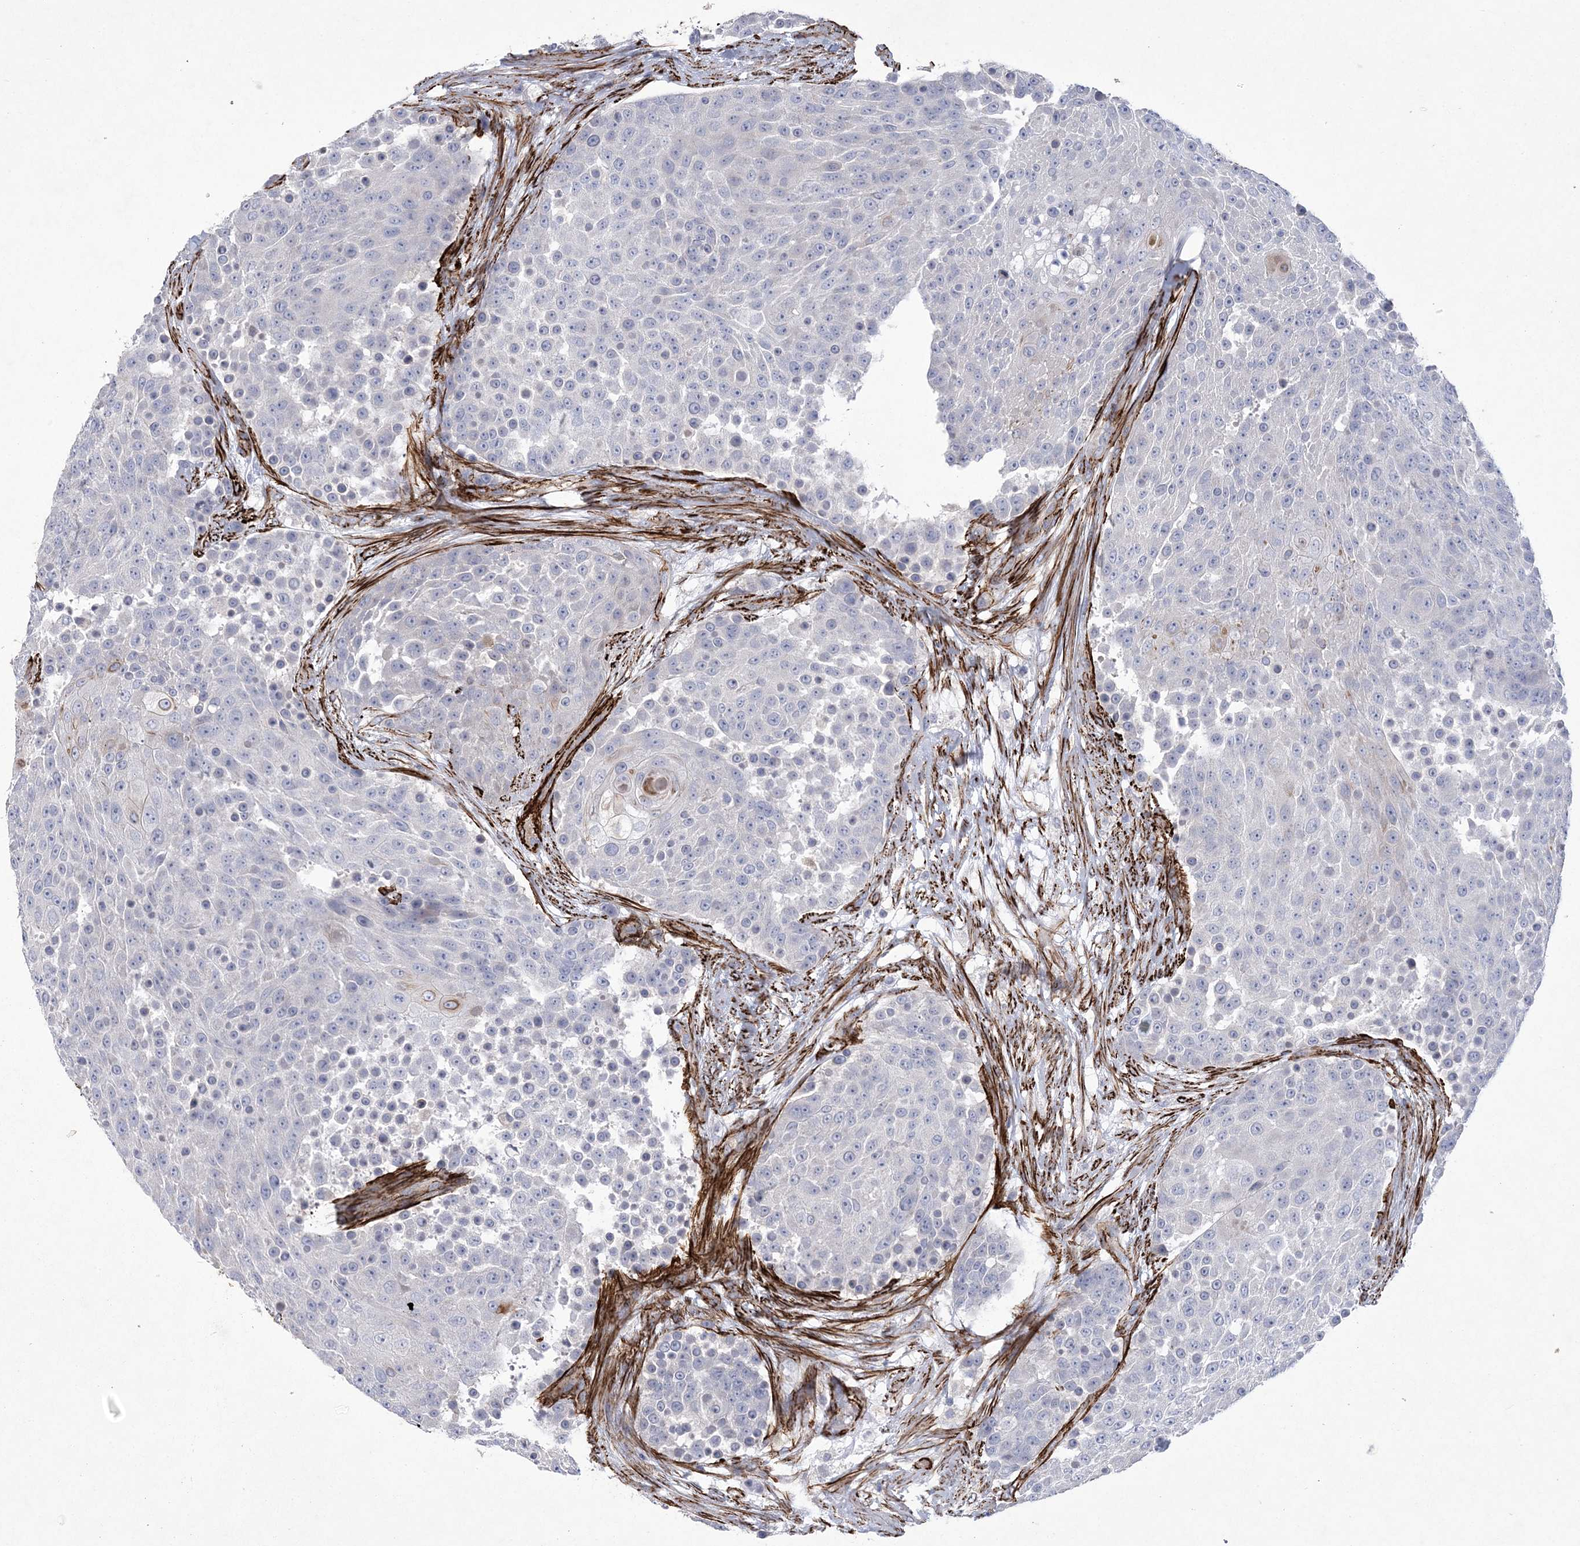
{"staining": {"intensity": "negative", "quantity": "none", "location": "none"}, "tissue": "urothelial cancer", "cell_type": "Tumor cells", "image_type": "cancer", "snomed": [{"axis": "morphology", "description": "Urothelial carcinoma, High grade"}, {"axis": "topography", "description": "Urinary bladder"}], "caption": "Protein analysis of high-grade urothelial carcinoma exhibits no significant staining in tumor cells. The staining was performed using DAB to visualize the protein expression in brown, while the nuclei were stained in blue with hematoxylin (Magnification: 20x).", "gene": "ARSJ", "patient": {"sex": "female", "age": 63}}